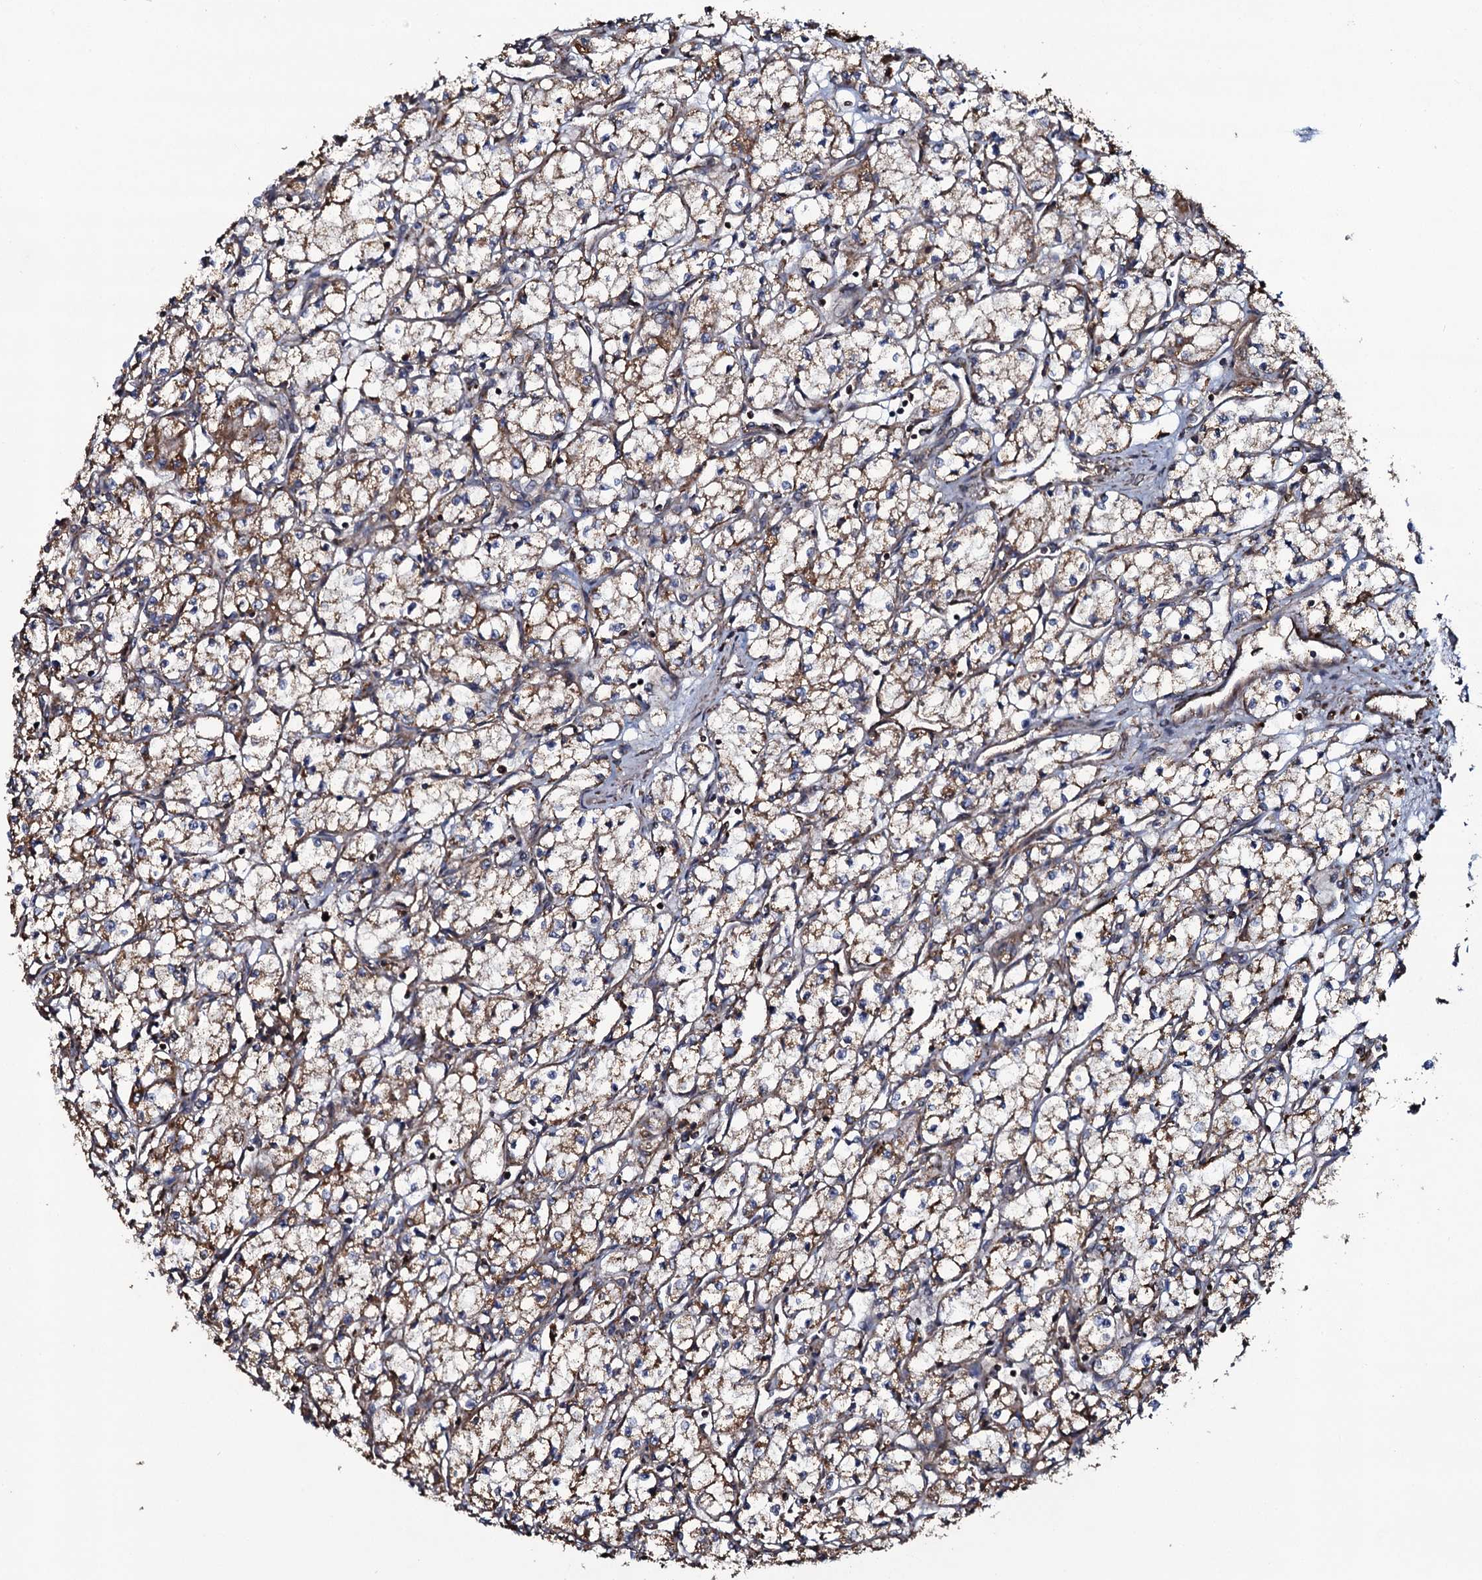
{"staining": {"intensity": "moderate", "quantity": ">75%", "location": "cytoplasmic/membranous"}, "tissue": "renal cancer", "cell_type": "Tumor cells", "image_type": "cancer", "snomed": [{"axis": "morphology", "description": "Adenocarcinoma, NOS"}, {"axis": "topography", "description": "Kidney"}], "caption": "Protein staining exhibits moderate cytoplasmic/membranous expression in approximately >75% of tumor cells in renal adenocarcinoma. (brown staining indicates protein expression, while blue staining denotes nuclei).", "gene": "VWA8", "patient": {"sex": "male", "age": 59}}